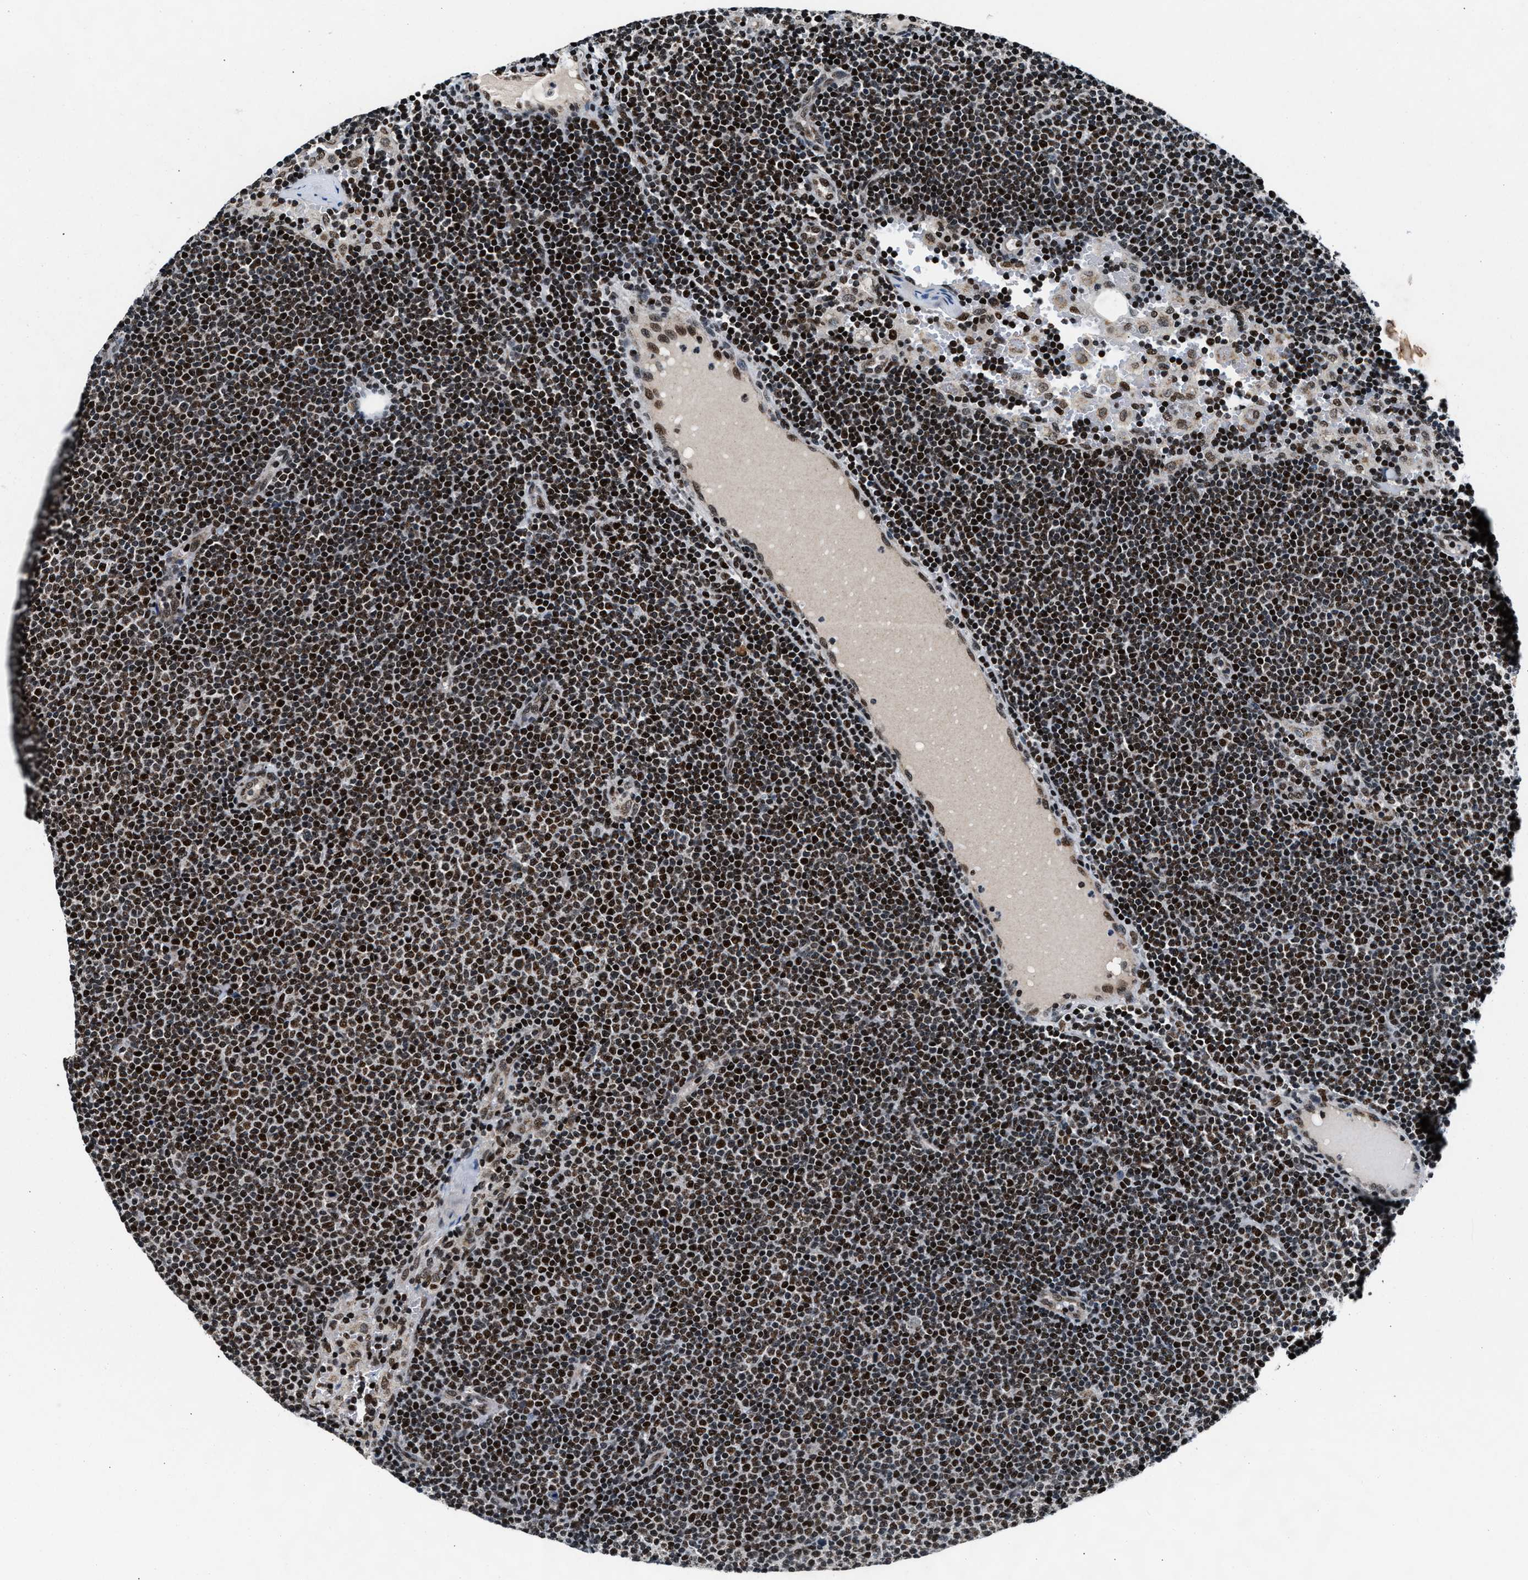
{"staining": {"intensity": "strong", "quantity": ">75%", "location": "nuclear"}, "tissue": "lymphoma", "cell_type": "Tumor cells", "image_type": "cancer", "snomed": [{"axis": "morphology", "description": "Malignant lymphoma, non-Hodgkin's type, Low grade"}, {"axis": "topography", "description": "Lymph node"}], "caption": "This histopathology image shows immunohistochemistry staining of malignant lymphoma, non-Hodgkin's type (low-grade), with high strong nuclear positivity in approximately >75% of tumor cells.", "gene": "PRRC2B", "patient": {"sex": "female", "age": 53}}